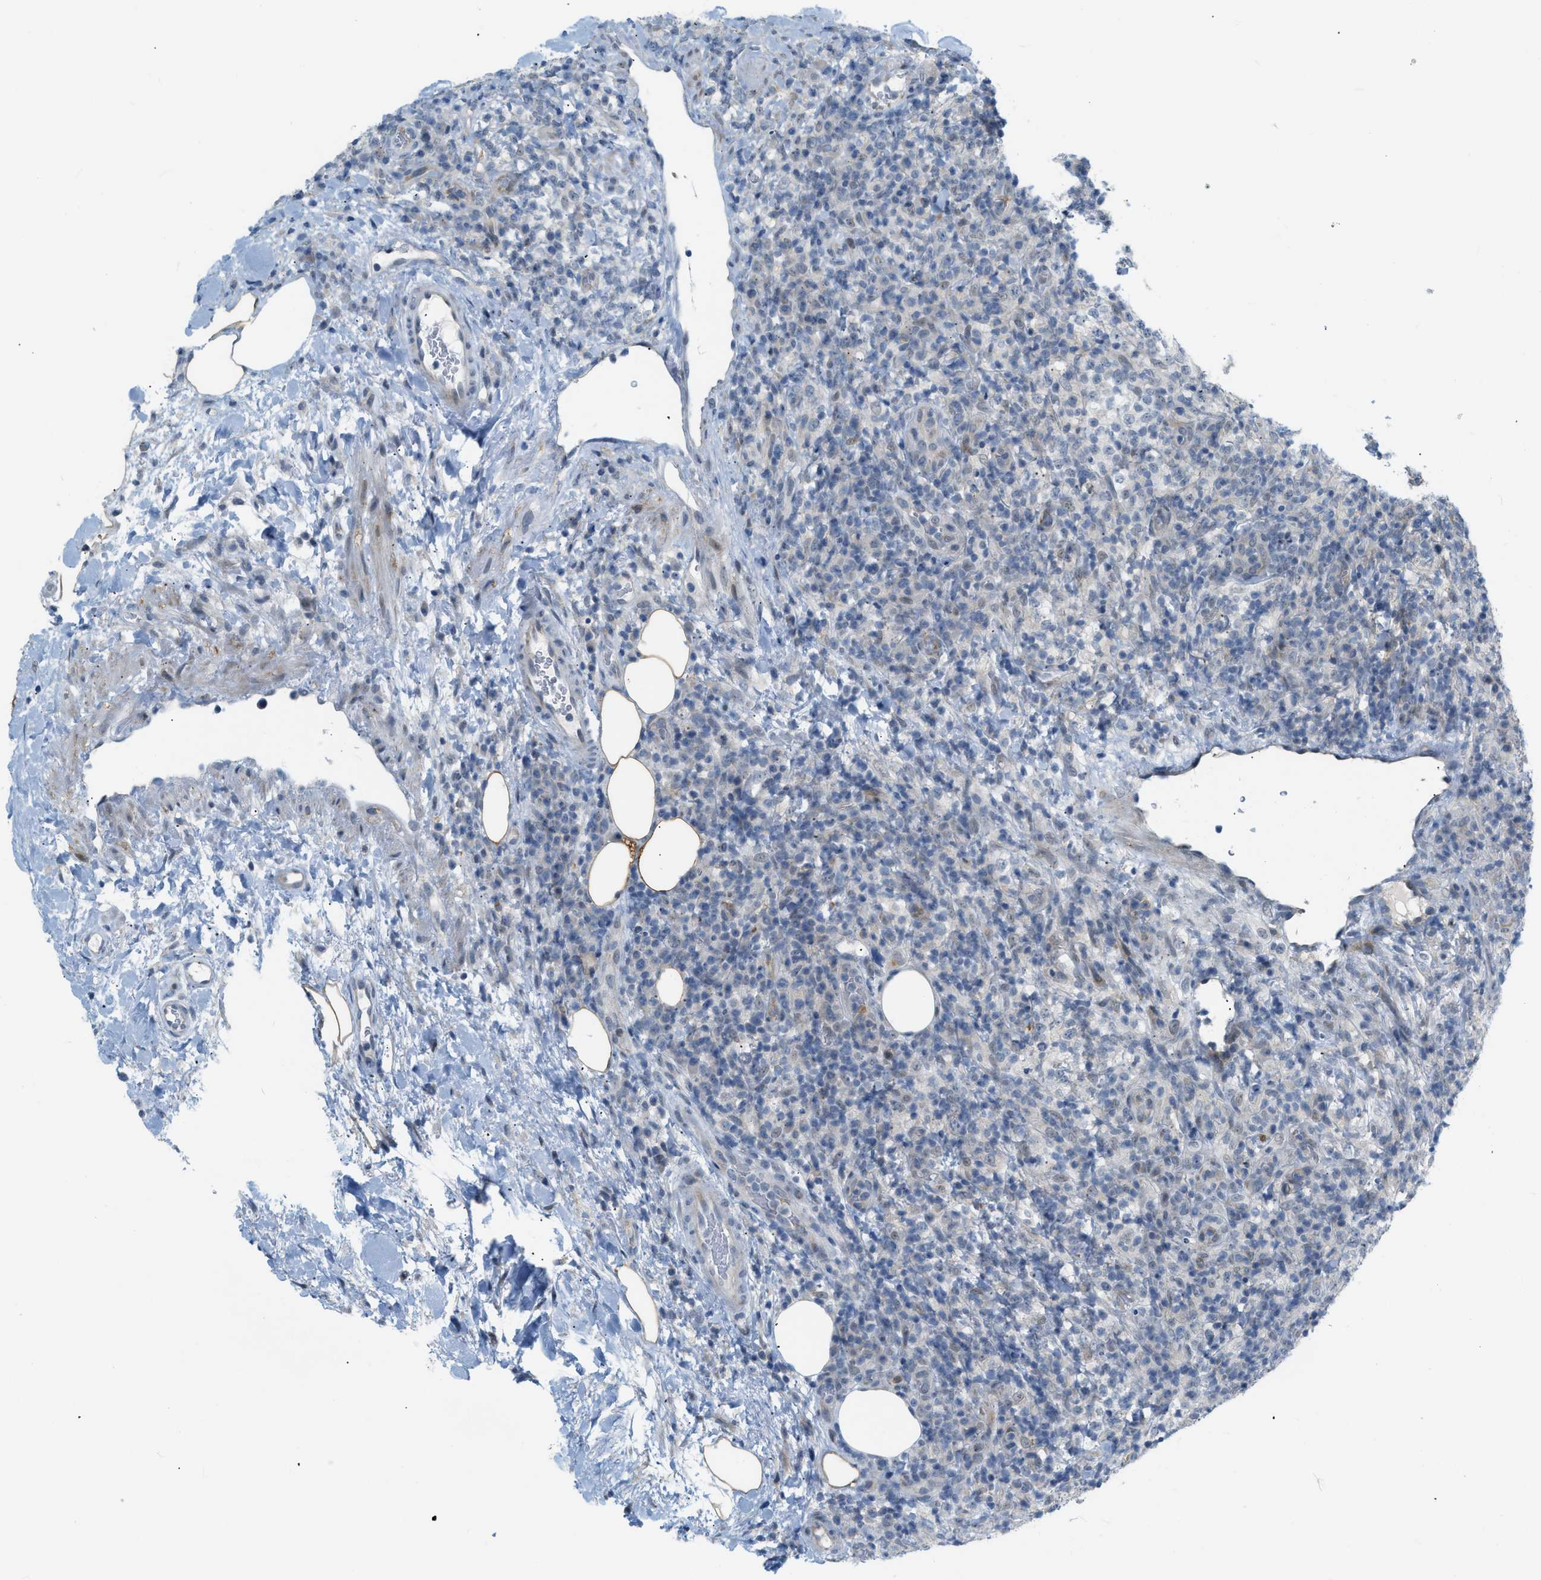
{"staining": {"intensity": "negative", "quantity": "none", "location": "none"}, "tissue": "lymphoma", "cell_type": "Tumor cells", "image_type": "cancer", "snomed": [{"axis": "morphology", "description": "Malignant lymphoma, non-Hodgkin's type, High grade"}, {"axis": "topography", "description": "Lymph node"}], "caption": "A micrograph of human high-grade malignant lymphoma, non-Hodgkin's type is negative for staining in tumor cells.", "gene": "ZNF408", "patient": {"sex": "female", "age": 76}}